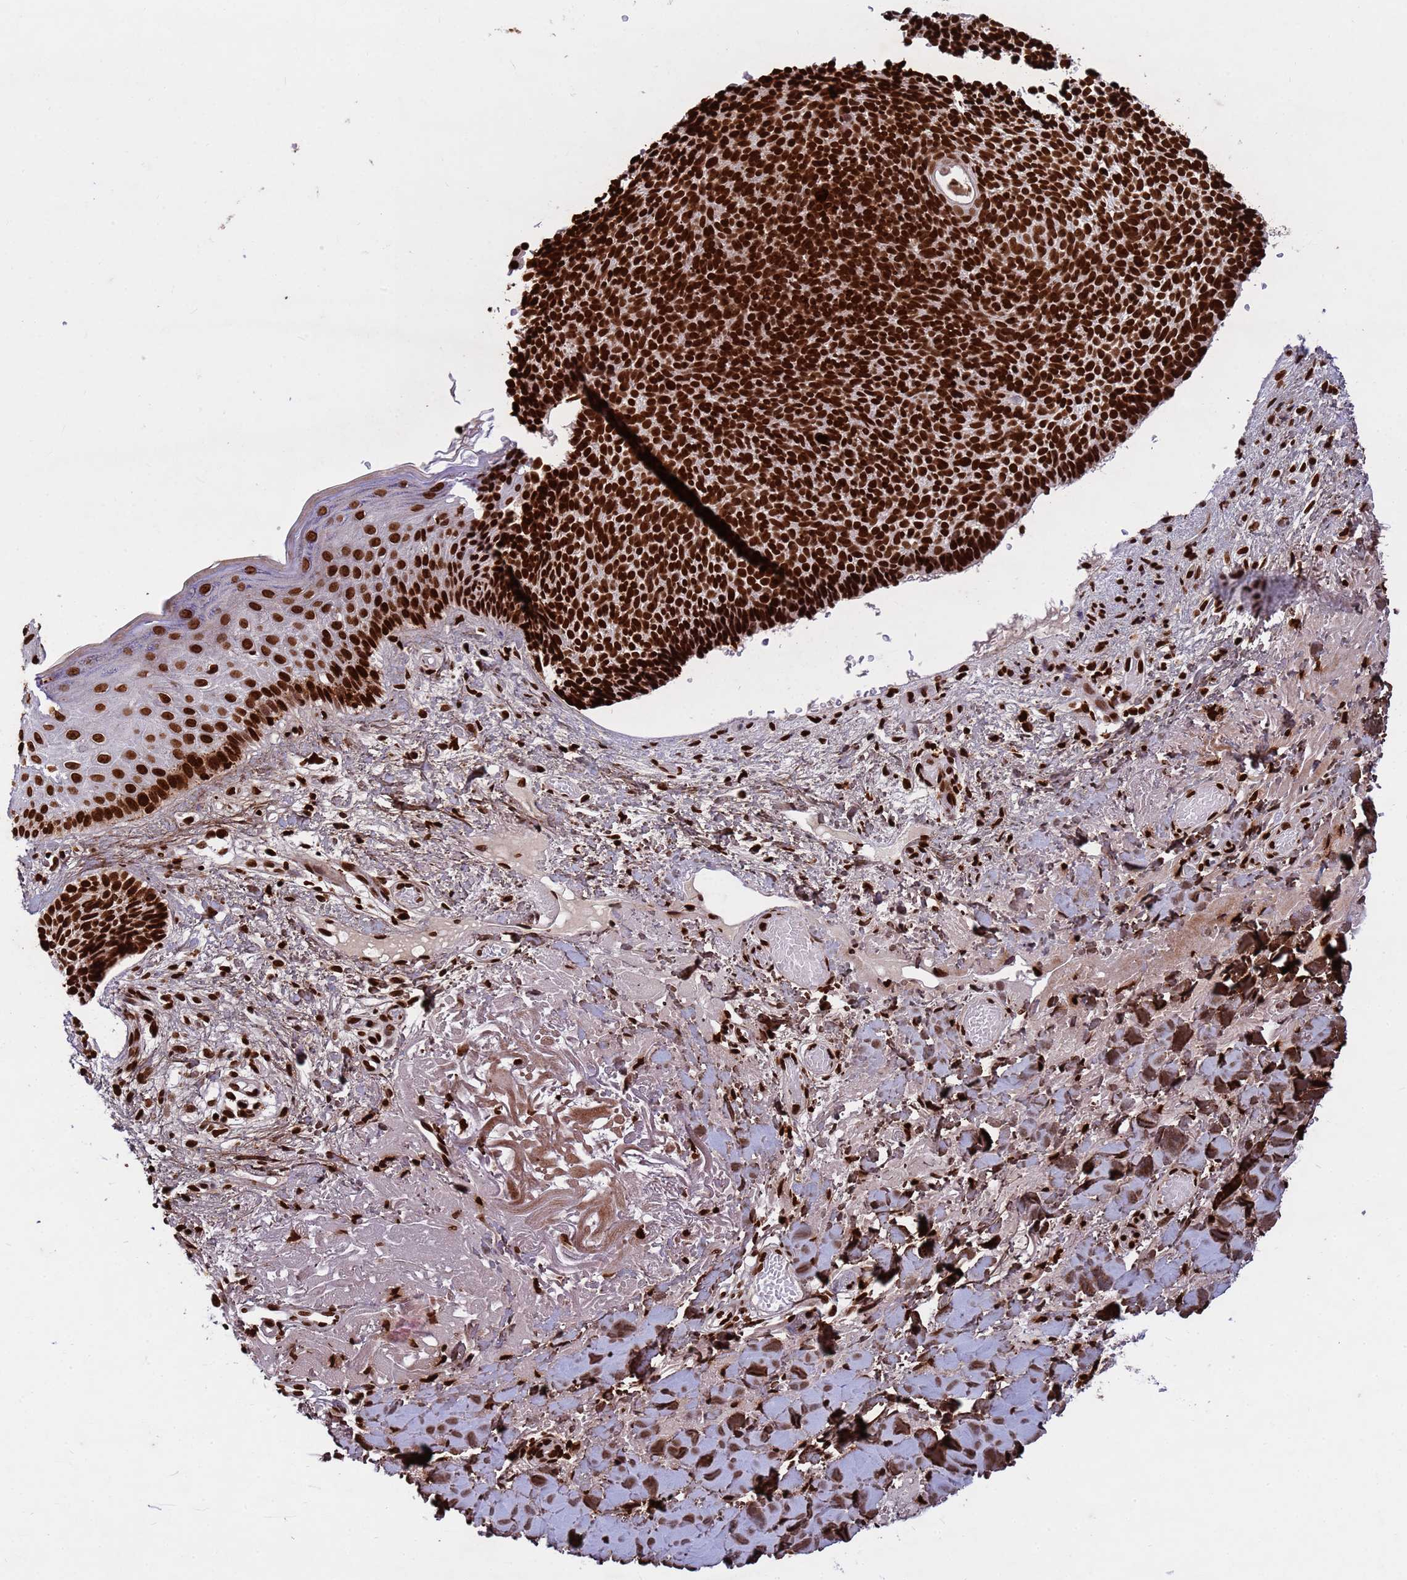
{"staining": {"intensity": "strong", "quantity": ">75%", "location": "nuclear"}, "tissue": "skin cancer", "cell_type": "Tumor cells", "image_type": "cancer", "snomed": [{"axis": "morphology", "description": "Basal cell carcinoma"}, {"axis": "topography", "description": "Skin"}], "caption": "Tumor cells display high levels of strong nuclear staining in approximately >75% of cells in basal cell carcinoma (skin). Nuclei are stained in blue.", "gene": "H3-3B", "patient": {"sex": "male", "age": 84}}